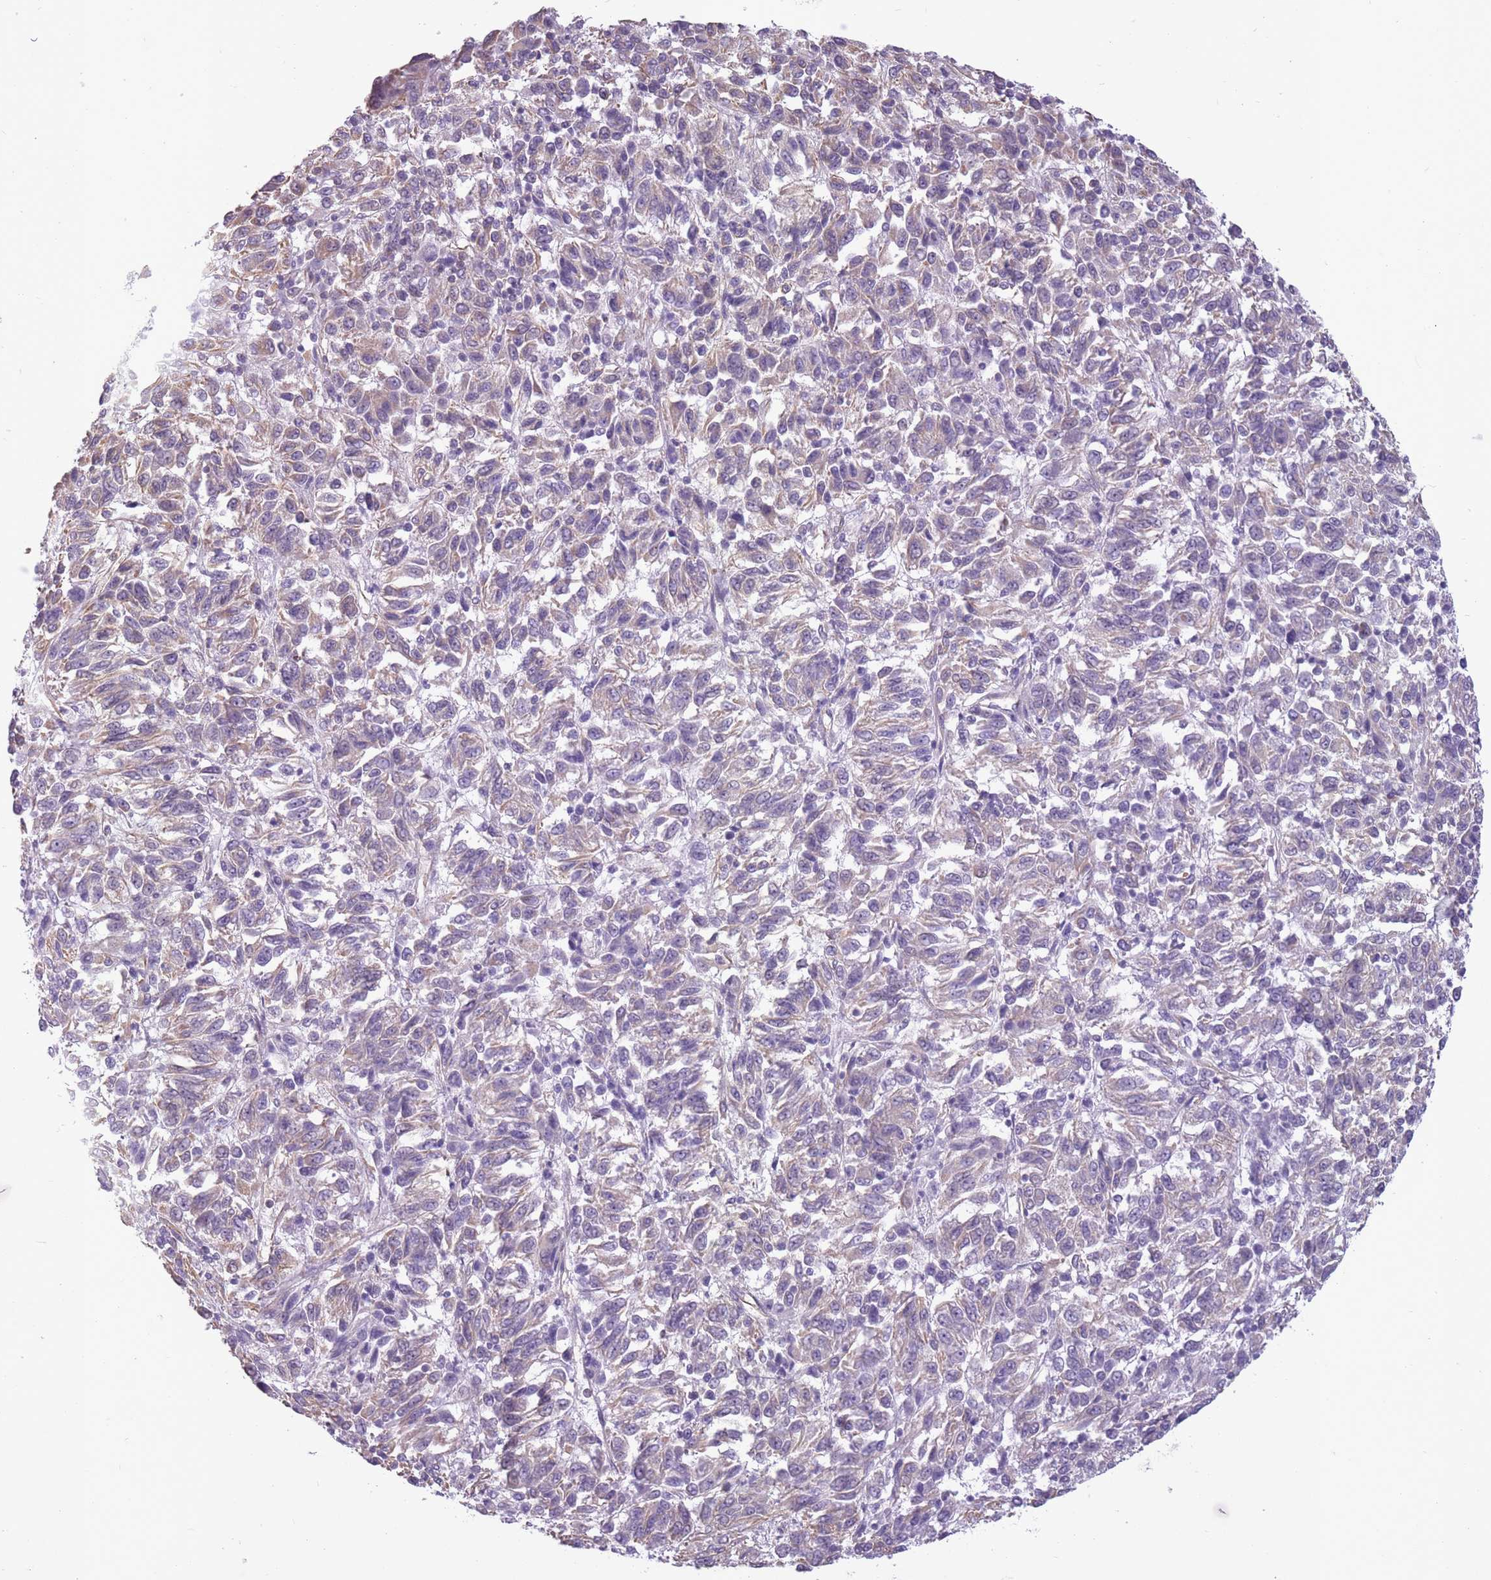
{"staining": {"intensity": "weak", "quantity": "<25%", "location": "cytoplasmic/membranous"}, "tissue": "melanoma", "cell_type": "Tumor cells", "image_type": "cancer", "snomed": [{"axis": "morphology", "description": "Malignant melanoma, Metastatic site"}, {"axis": "topography", "description": "Lung"}], "caption": "Human melanoma stained for a protein using immunohistochemistry shows no positivity in tumor cells.", "gene": "ADD1", "patient": {"sex": "male", "age": 64}}